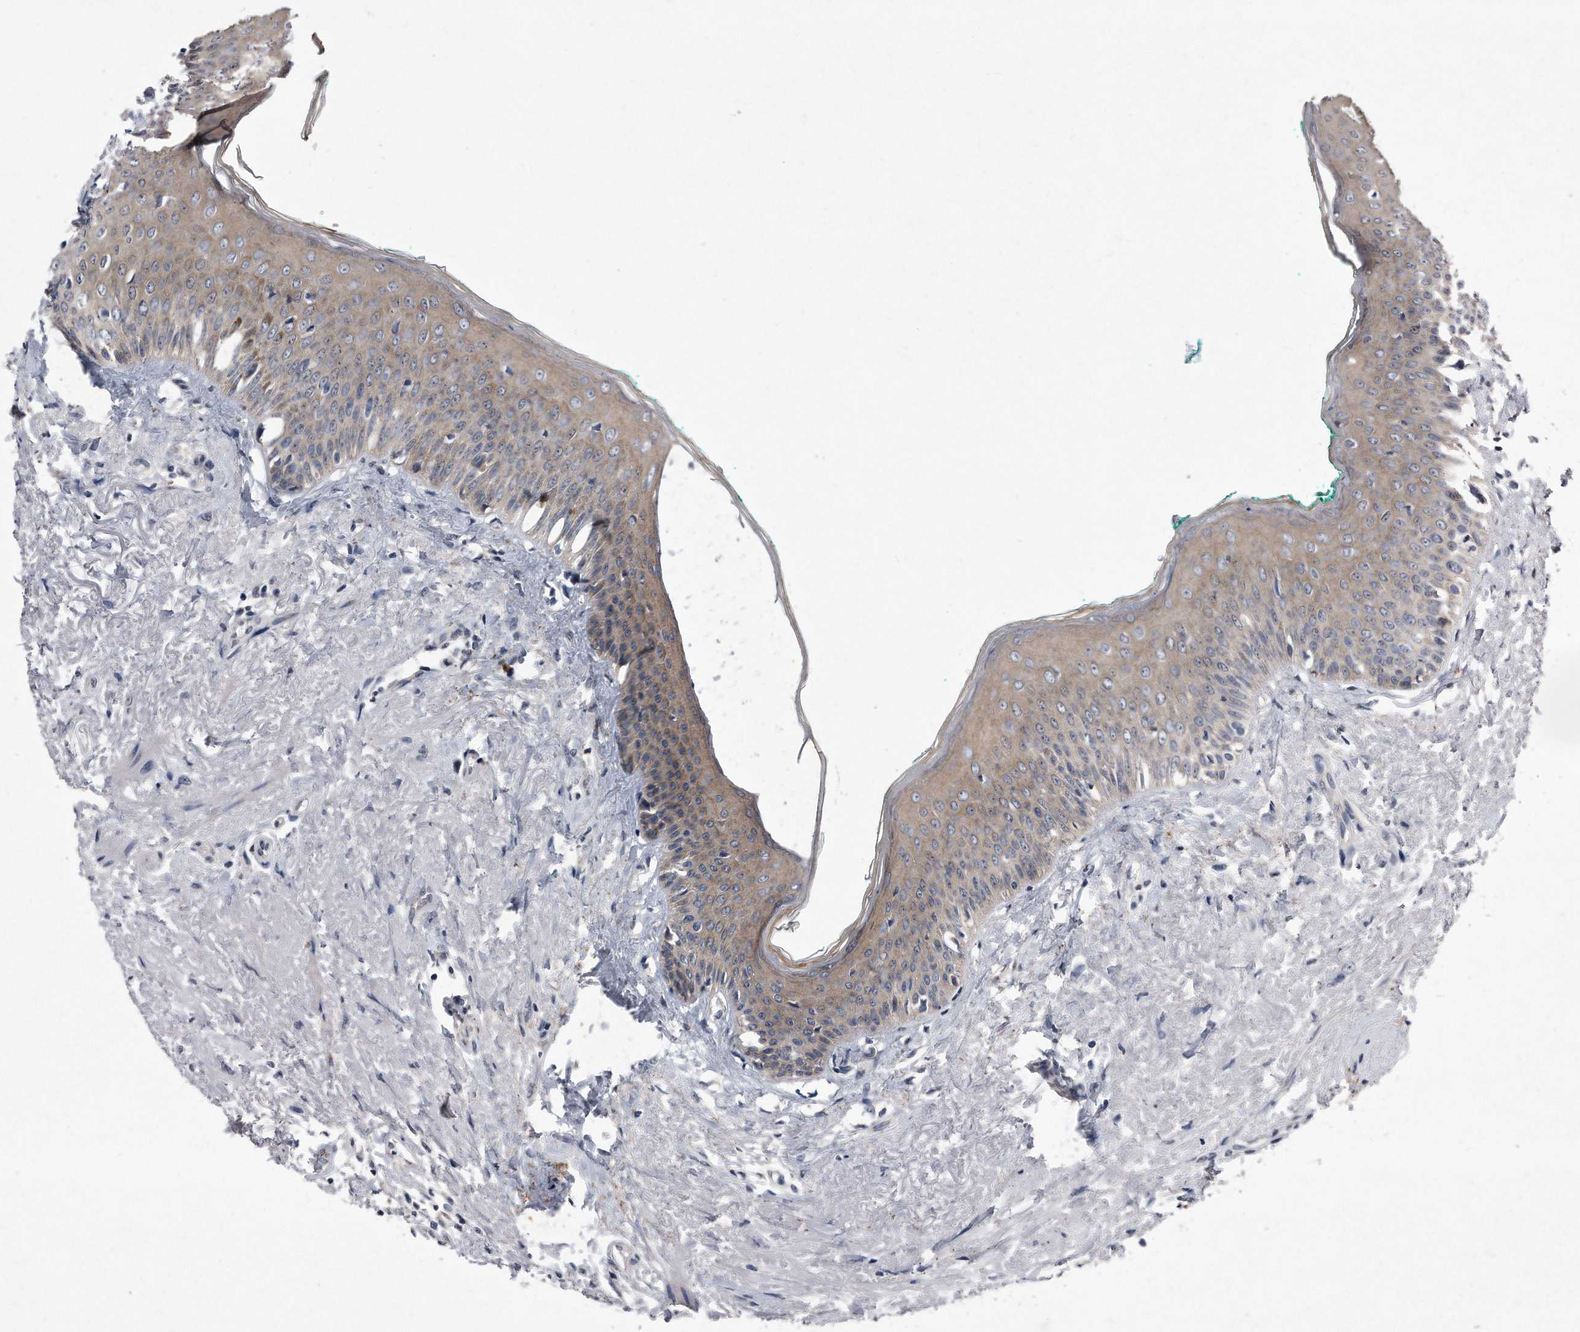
{"staining": {"intensity": "weak", "quantity": ">75%", "location": "cytoplasmic/membranous"}, "tissue": "oral mucosa", "cell_type": "Squamous epithelial cells", "image_type": "normal", "snomed": [{"axis": "morphology", "description": "Normal tissue, NOS"}, {"axis": "topography", "description": "Oral tissue"}], "caption": "IHC micrograph of unremarkable oral mucosa: human oral mucosa stained using immunohistochemistry reveals low levels of weak protein expression localized specifically in the cytoplasmic/membranous of squamous epithelial cells, appearing as a cytoplasmic/membranous brown color.", "gene": "DAB1", "patient": {"sex": "female", "age": 70}}